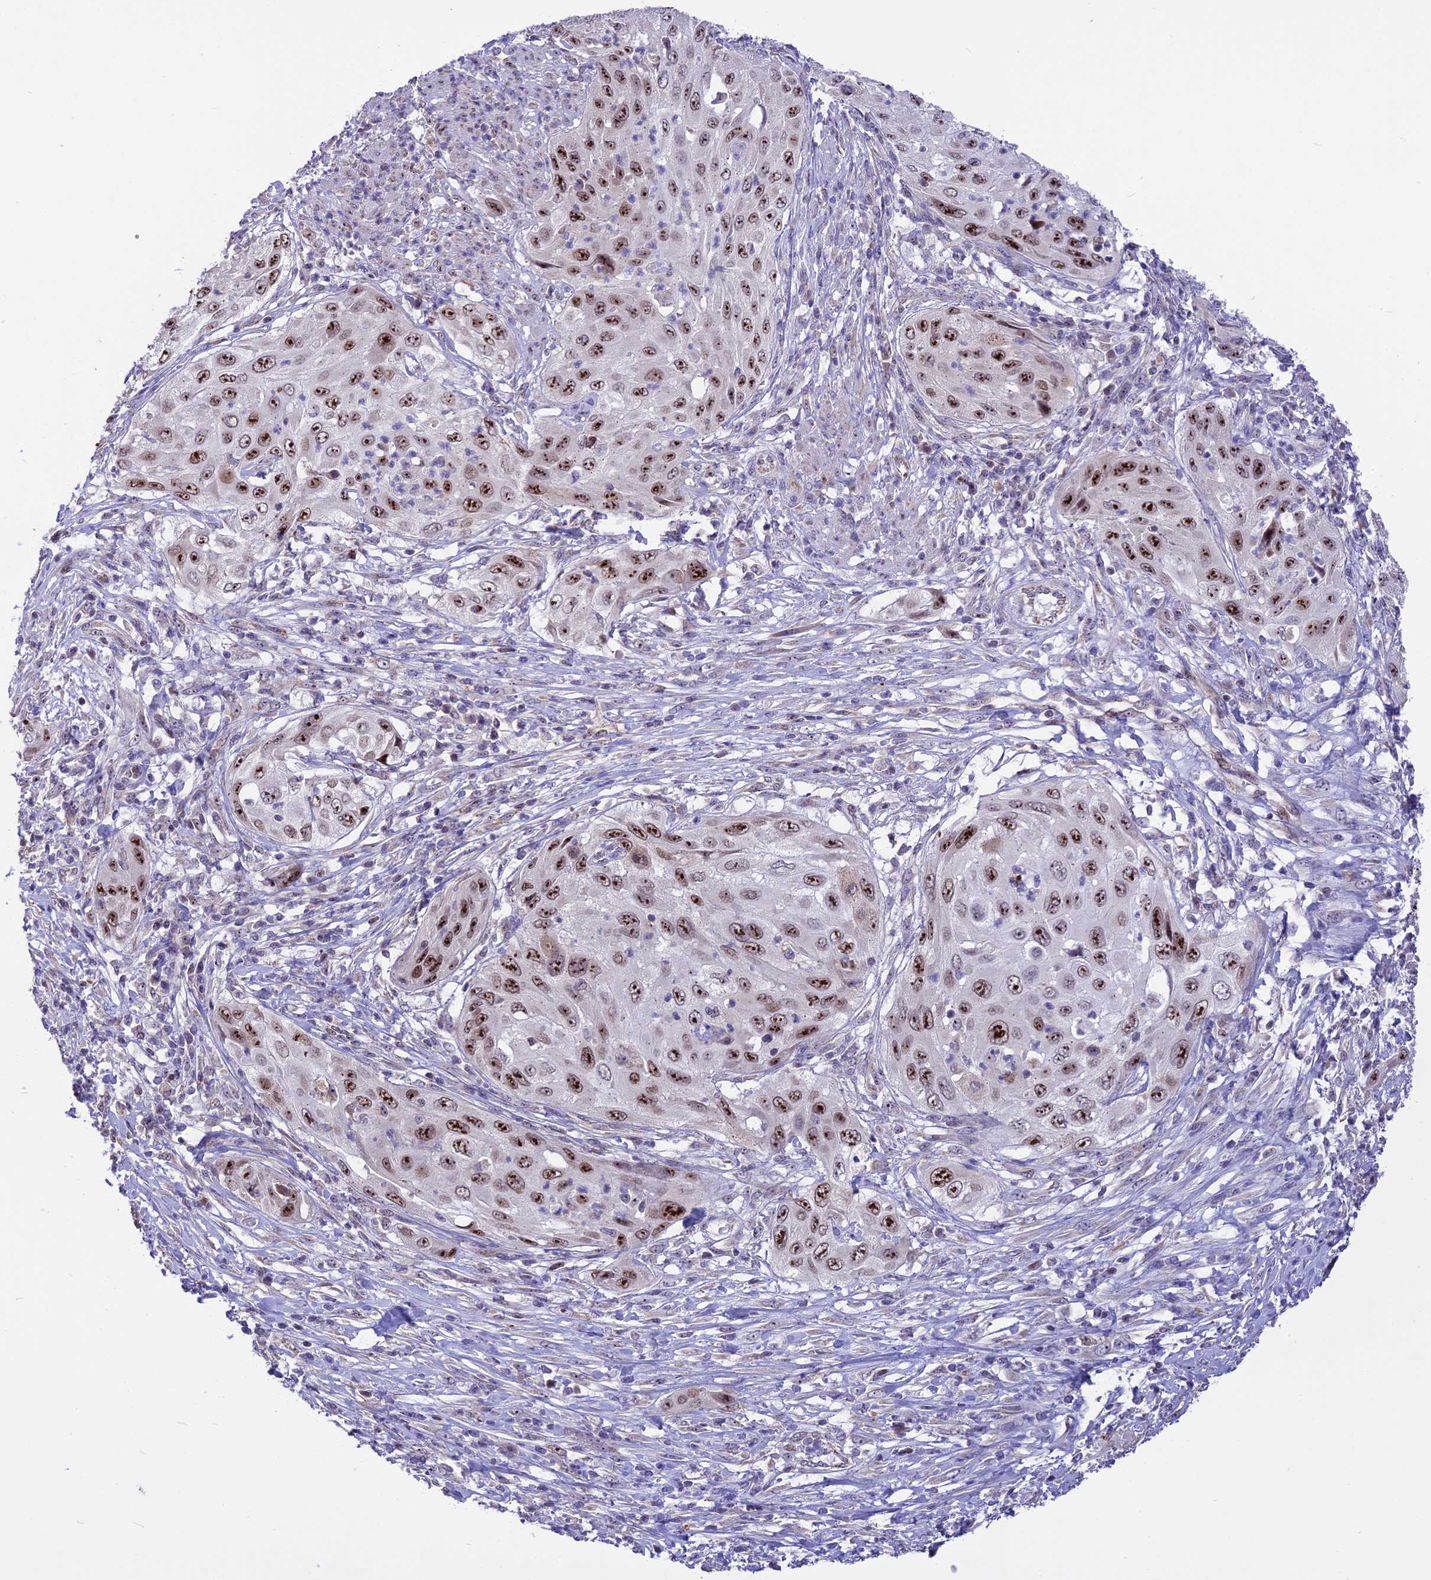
{"staining": {"intensity": "strong", "quantity": ">75%", "location": "nuclear"}, "tissue": "cervical cancer", "cell_type": "Tumor cells", "image_type": "cancer", "snomed": [{"axis": "morphology", "description": "Squamous cell carcinoma, NOS"}, {"axis": "topography", "description": "Cervix"}], "caption": "A brown stain shows strong nuclear staining of a protein in cervical cancer (squamous cell carcinoma) tumor cells.", "gene": "CMSS1", "patient": {"sex": "female", "age": 42}}